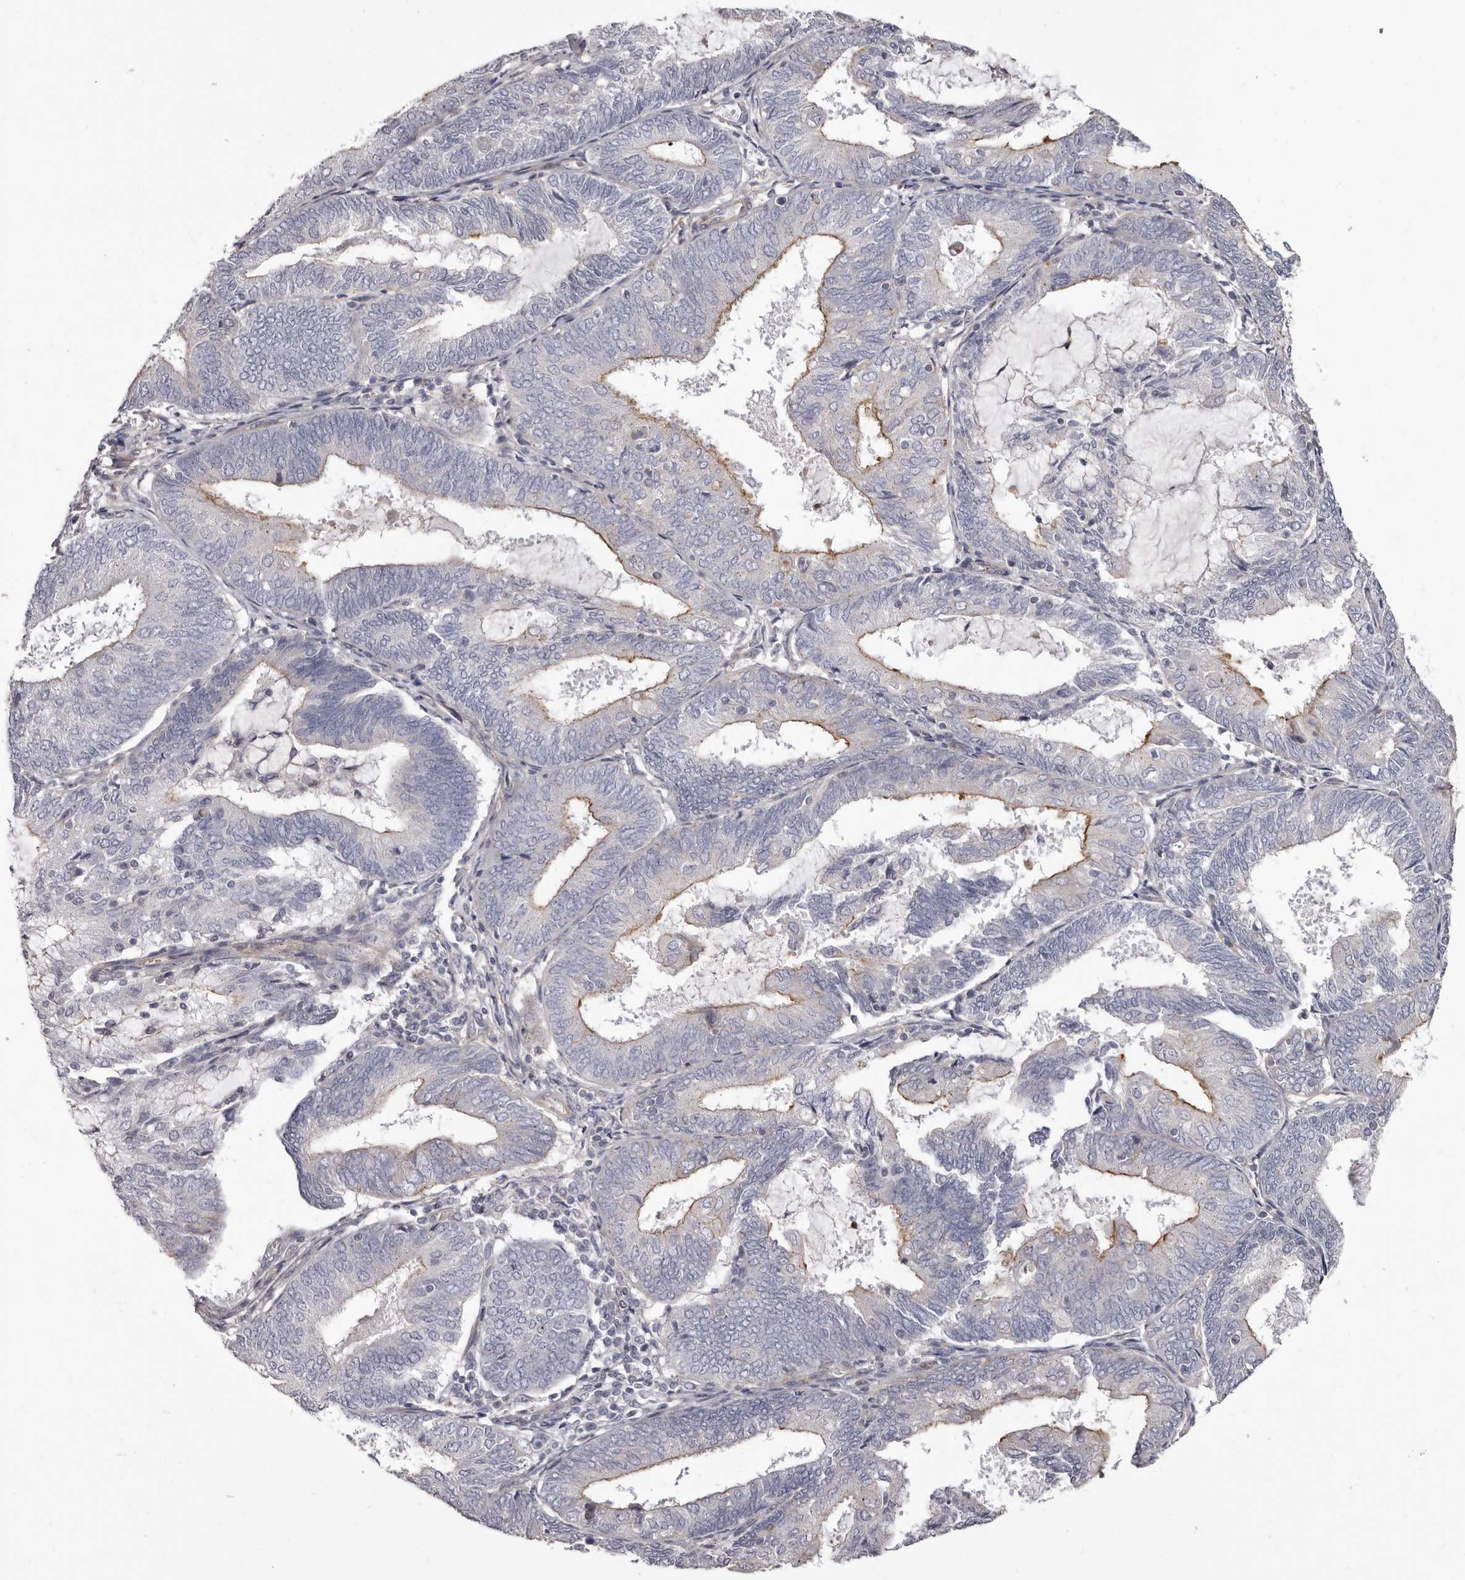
{"staining": {"intensity": "moderate", "quantity": "<25%", "location": "cytoplasmic/membranous"}, "tissue": "endometrial cancer", "cell_type": "Tumor cells", "image_type": "cancer", "snomed": [{"axis": "morphology", "description": "Adenocarcinoma, NOS"}, {"axis": "topography", "description": "Endometrium"}], "caption": "IHC micrograph of neoplastic tissue: endometrial cancer (adenocarcinoma) stained using IHC exhibits low levels of moderate protein expression localized specifically in the cytoplasmic/membranous of tumor cells, appearing as a cytoplasmic/membranous brown color.", "gene": "PEG10", "patient": {"sex": "female", "age": 81}}